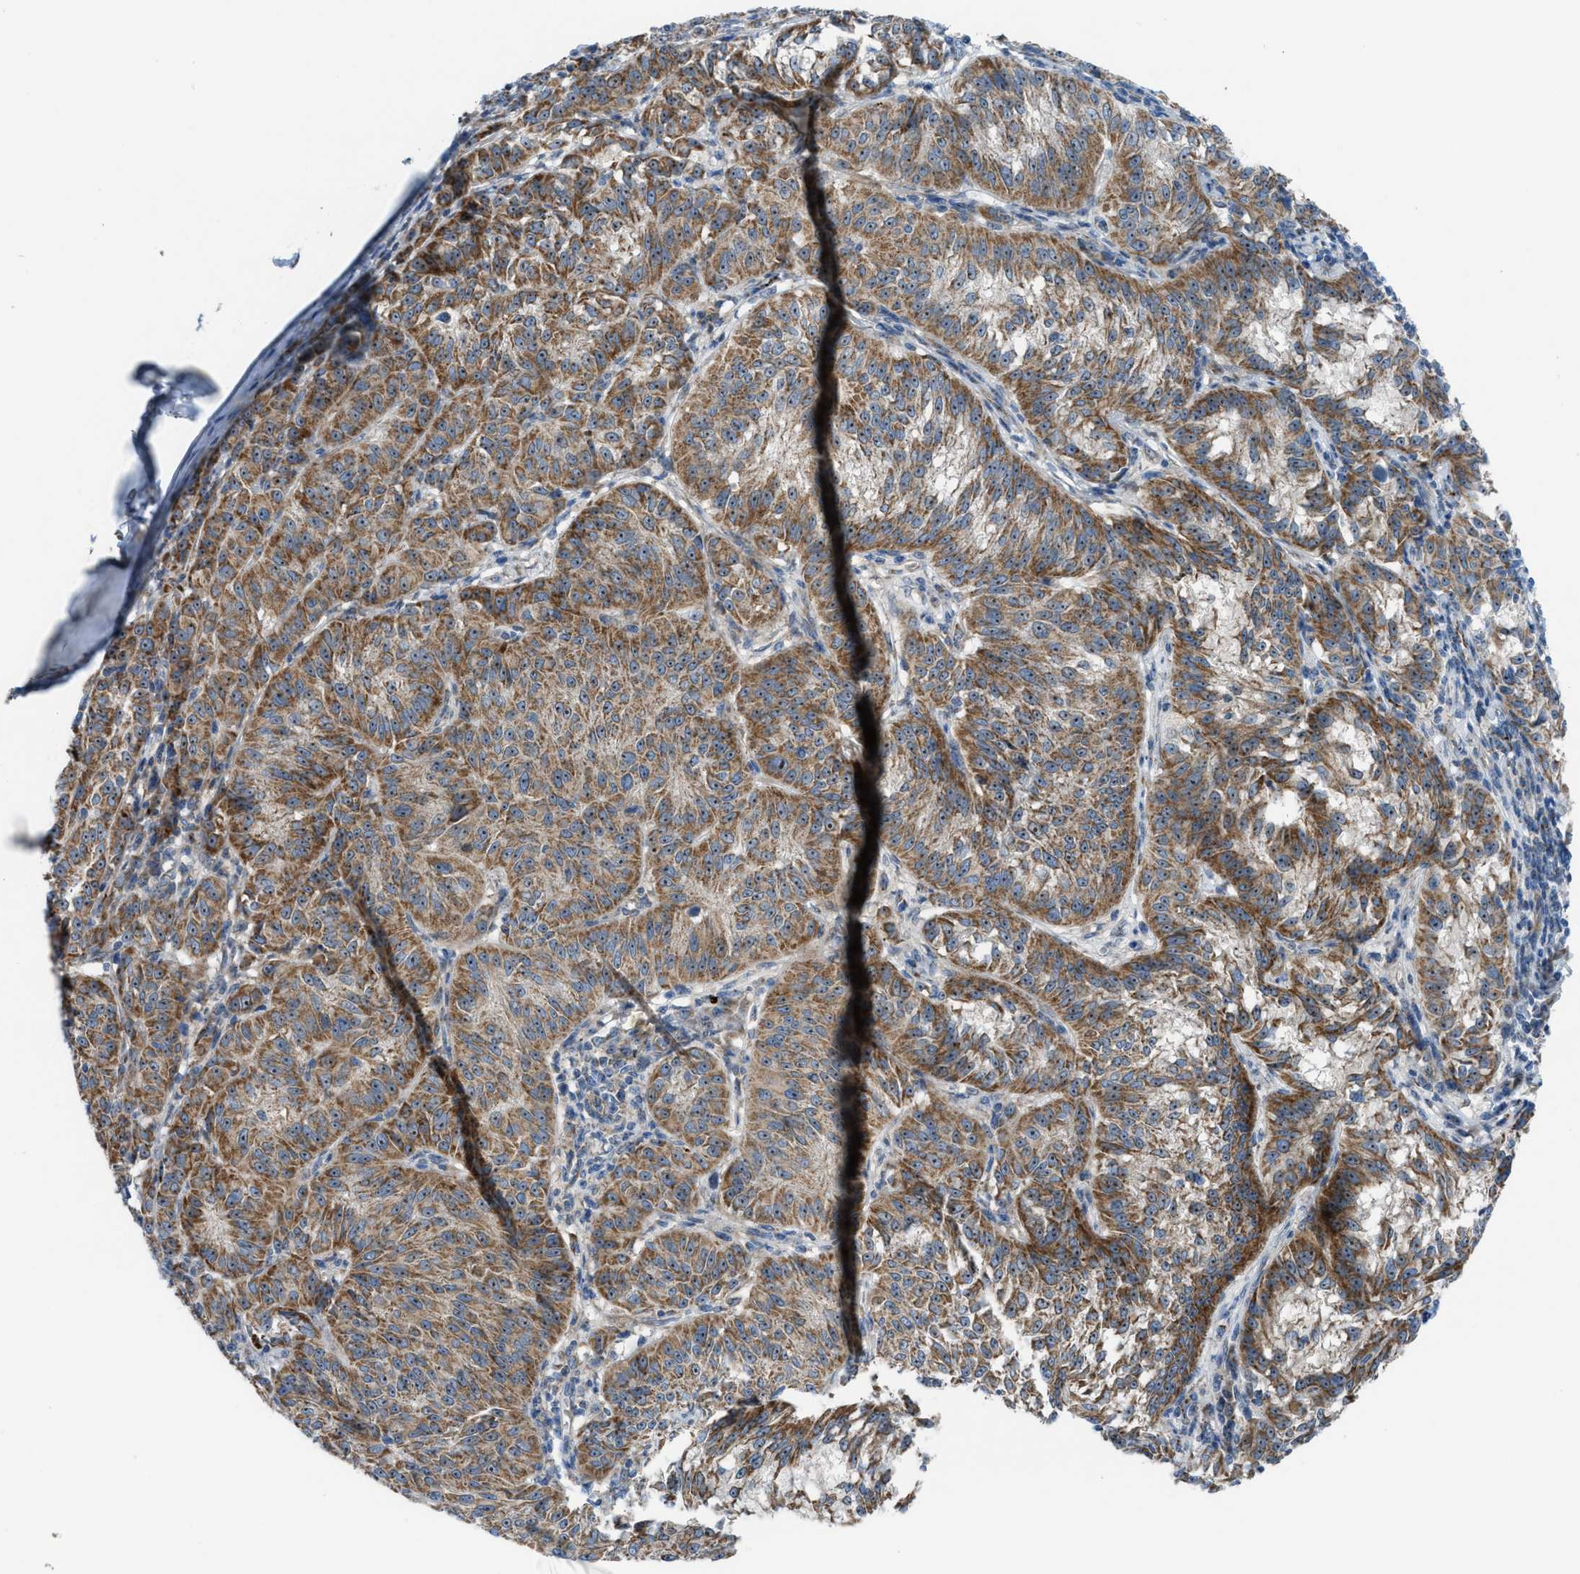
{"staining": {"intensity": "moderate", "quantity": ">75%", "location": "cytoplasmic/membranous,nuclear"}, "tissue": "melanoma", "cell_type": "Tumor cells", "image_type": "cancer", "snomed": [{"axis": "morphology", "description": "Malignant melanoma, NOS"}, {"axis": "topography", "description": "Skin"}], "caption": "Protein staining of melanoma tissue demonstrates moderate cytoplasmic/membranous and nuclear expression in approximately >75% of tumor cells.", "gene": "TPH1", "patient": {"sex": "female", "age": 72}}